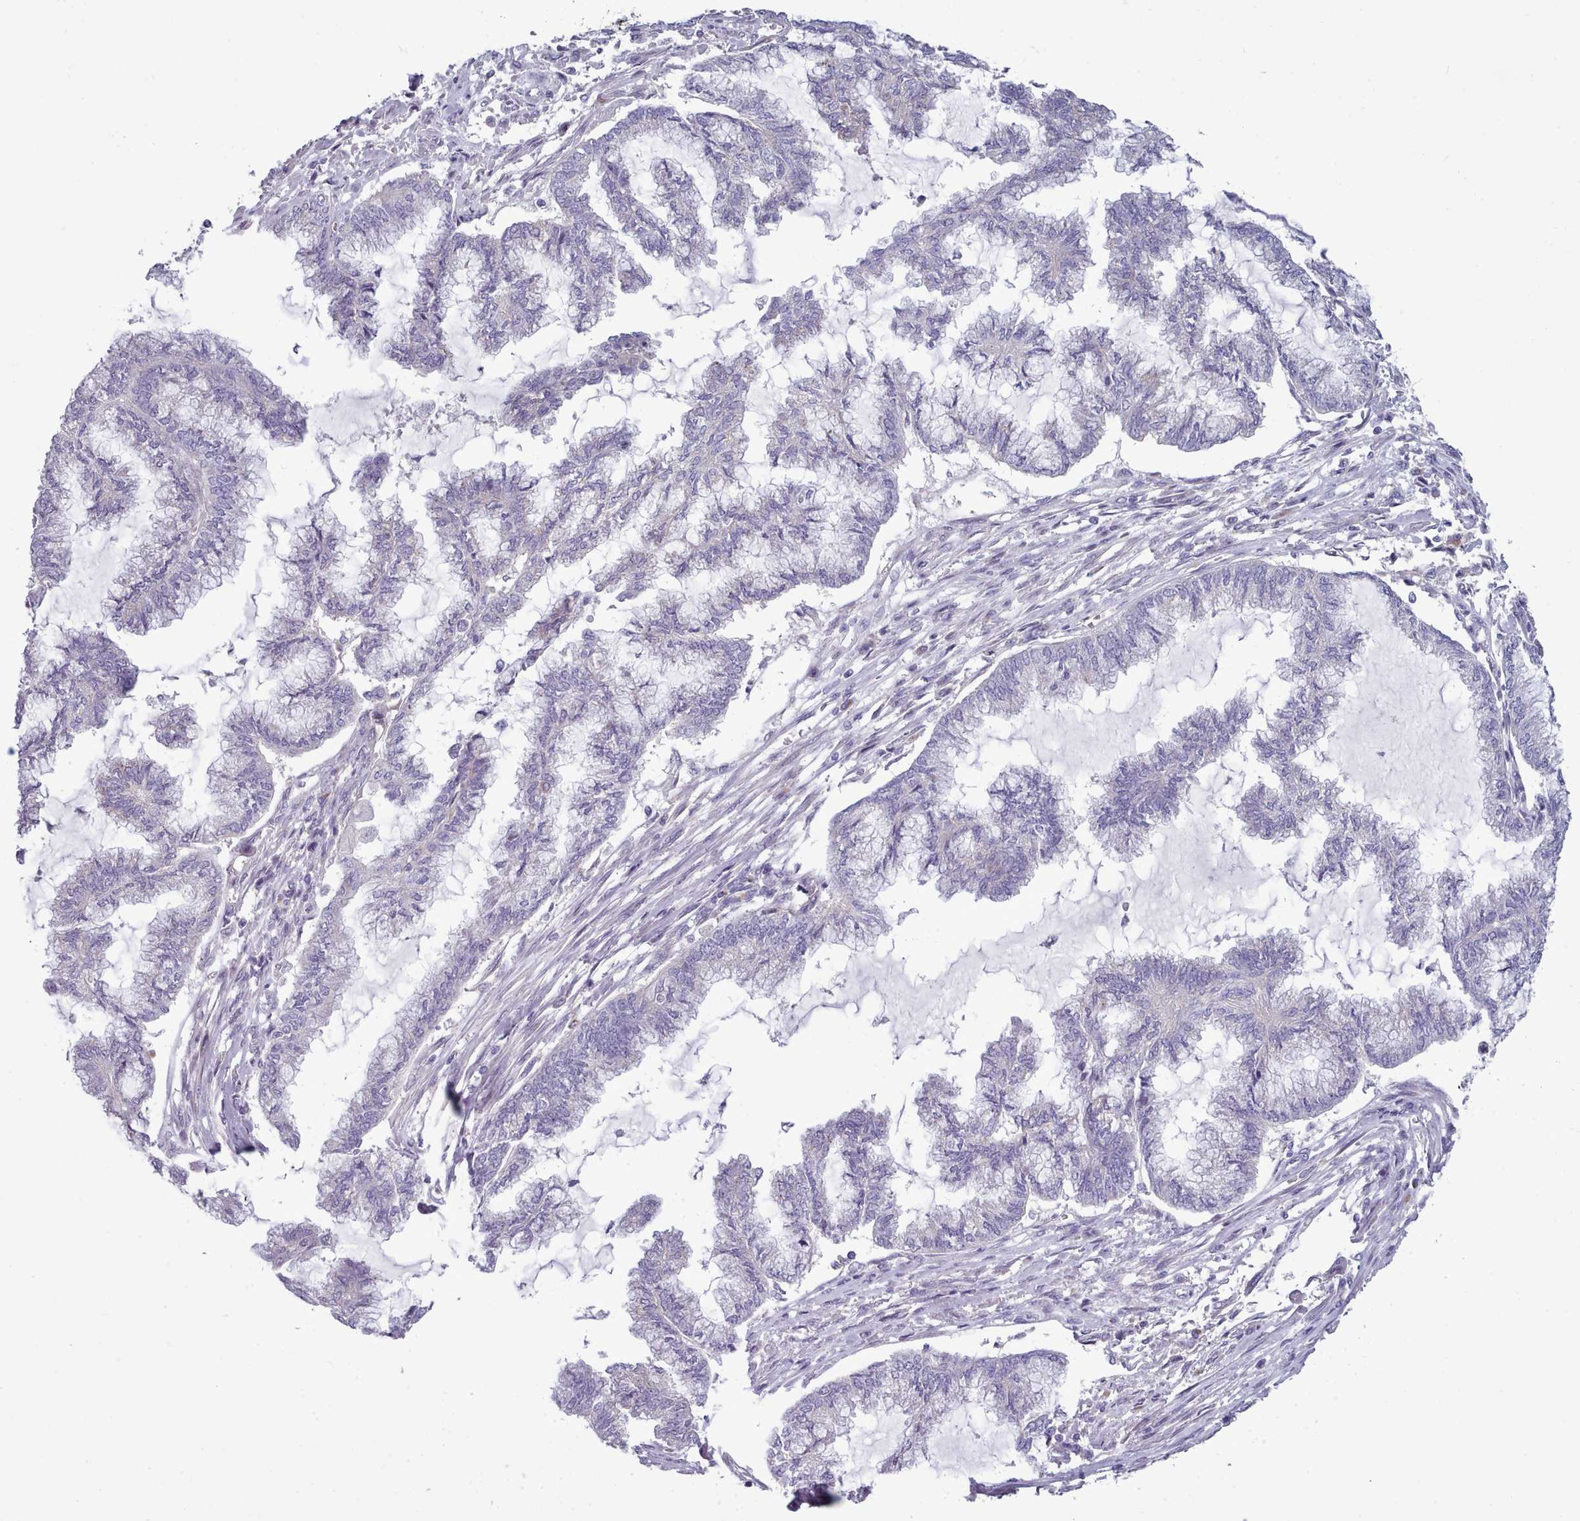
{"staining": {"intensity": "negative", "quantity": "none", "location": "none"}, "tissue": "endometrial cancer", "cell_type": "Tumor cells", "image_type": "cancer", "snomed": [{"axis": "morphology", "description": "Adenocarcinoma, NOS"}, {"axis": "topography", "description": "Endometrium"}], "caption": "An IHC image of endometrial cancer (adenocarcinoma) is shown. There is no staining in tumor cells of endometrial cancer (adenocarcinoma). The staining is performed using DAB (3,3'-diaminobenzidine) brown chromogen with nuclei counter-stained in using hematoxylin.", "gene": "MYRFL", "patient": {"sex": "female", "age": 86}}